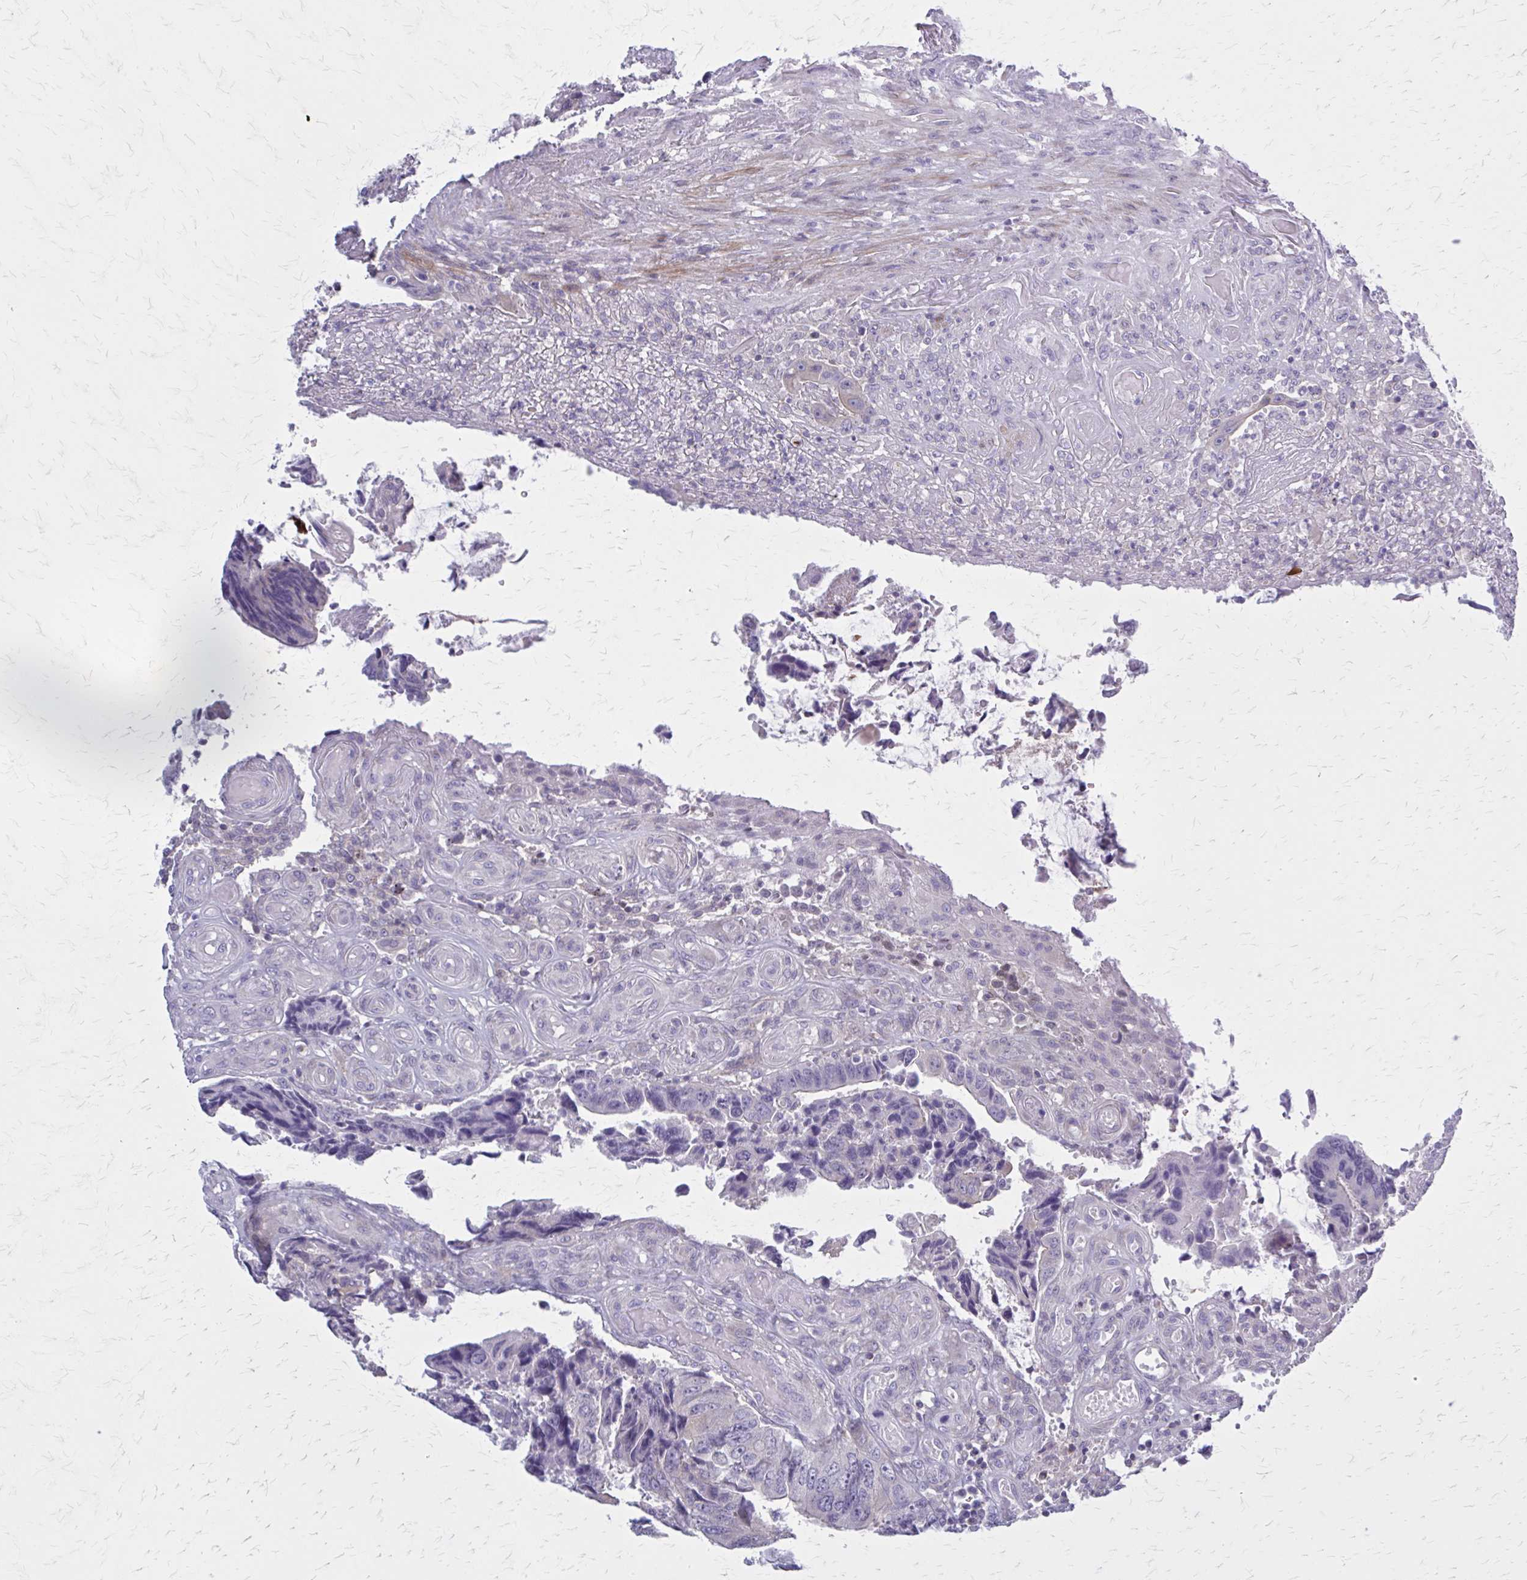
{"staining": {"intensity": "negative", "quantity": "none", "location": "none"}, "tissue": "colorectal cancer", "cell_type": "Tumor cells", "image_type": "cancer", "snomed": [{"axis": "morphology", "description": "Adenocarcinoma, NOS"}, {"axis": "topography", "description": "Colon"}], "caption": "This is an immunohistochemistry micrograph of human colorectal cancer (adenocarcinoma). There is no staining in tumor cells.", "gene": "PITPNM1", "patient": {"sex": "male", "age": 87}}